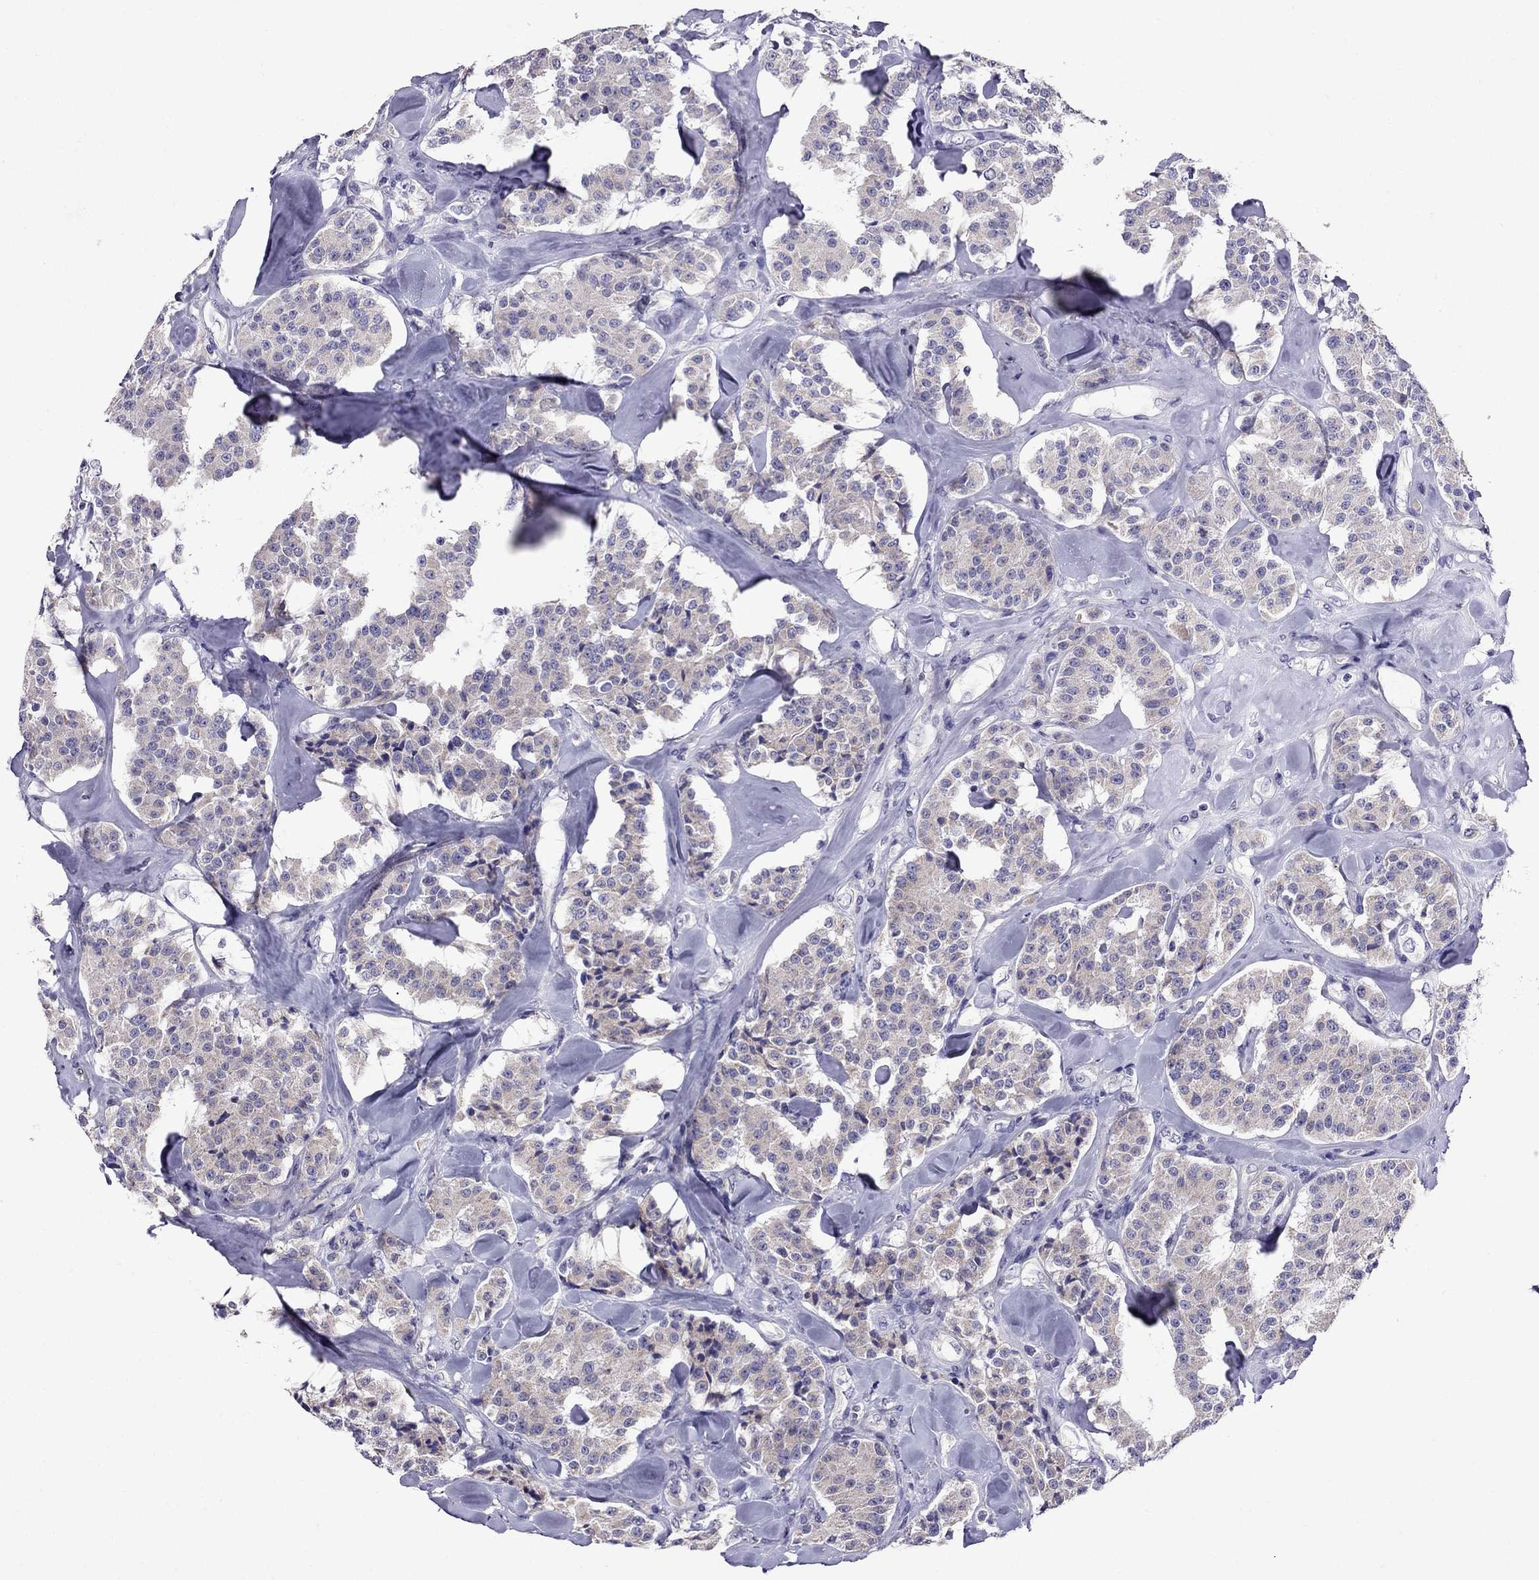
{"staining": {"intensity": "negative", "quantity": "none", "location": "none"}, "tissue": "carcinoid", "cell_type": "Tumor cells", "image_type": "cancer", "snomed": [{"axis": "morphology", "description": "Carcinoid, malignant, NOS"}, {"axis": "topography", "description": "Pancreas"}], "caption": "The photomicrograph exhibits no staining of tumor cells in carcinoid. The staining is performed using DAB (3,3'-diaminobenzidine) brown chromogen with nuclei counter-stained in using hematoxylin.", "gene": "OXCT2", "patient": {"sex": "male", "age": 41}}